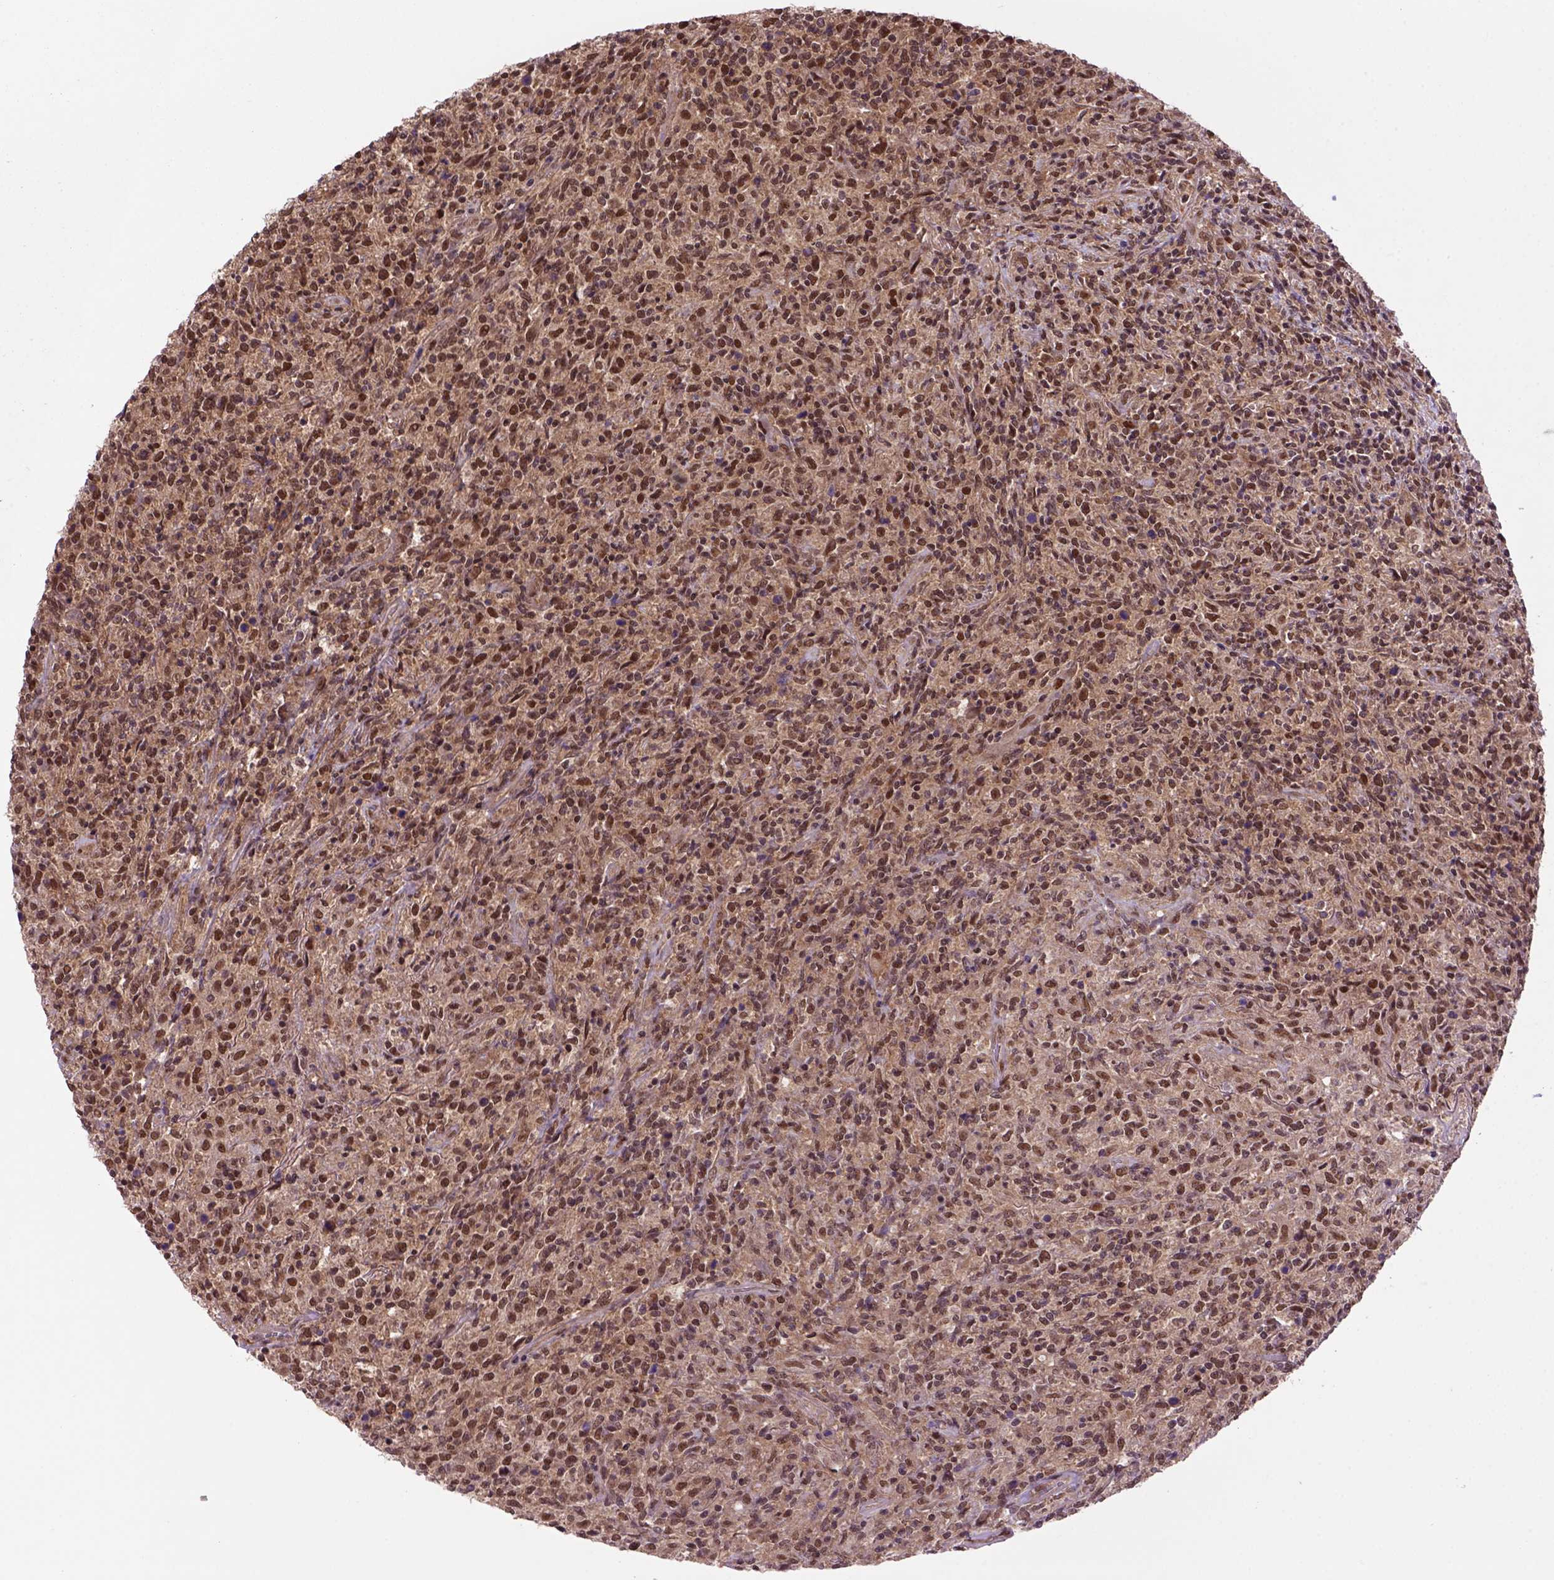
{"staining": {"intensity": "strong", "quantity": ">75%", "location": "cytoplasmic/membranous,nuclear"}, "tissue": "lymphoma", "cell_type": "Tumor cells", "image_type": "cancer", "snomed": [{"axis": "morphology", "description": "Malignant lymphoma, non-Hodgkin's type, High grade"}, {"axis": "topography", "description": "Lung"}], "caption": "The histopathology image demonstrates a brown stain indicating the presence of a protein in the cytoplasmic/membranous and nuclear of tumor cells in lymphoma.", "gene": "PSMC2", "patient": {"sex": "male", "age": 79}}